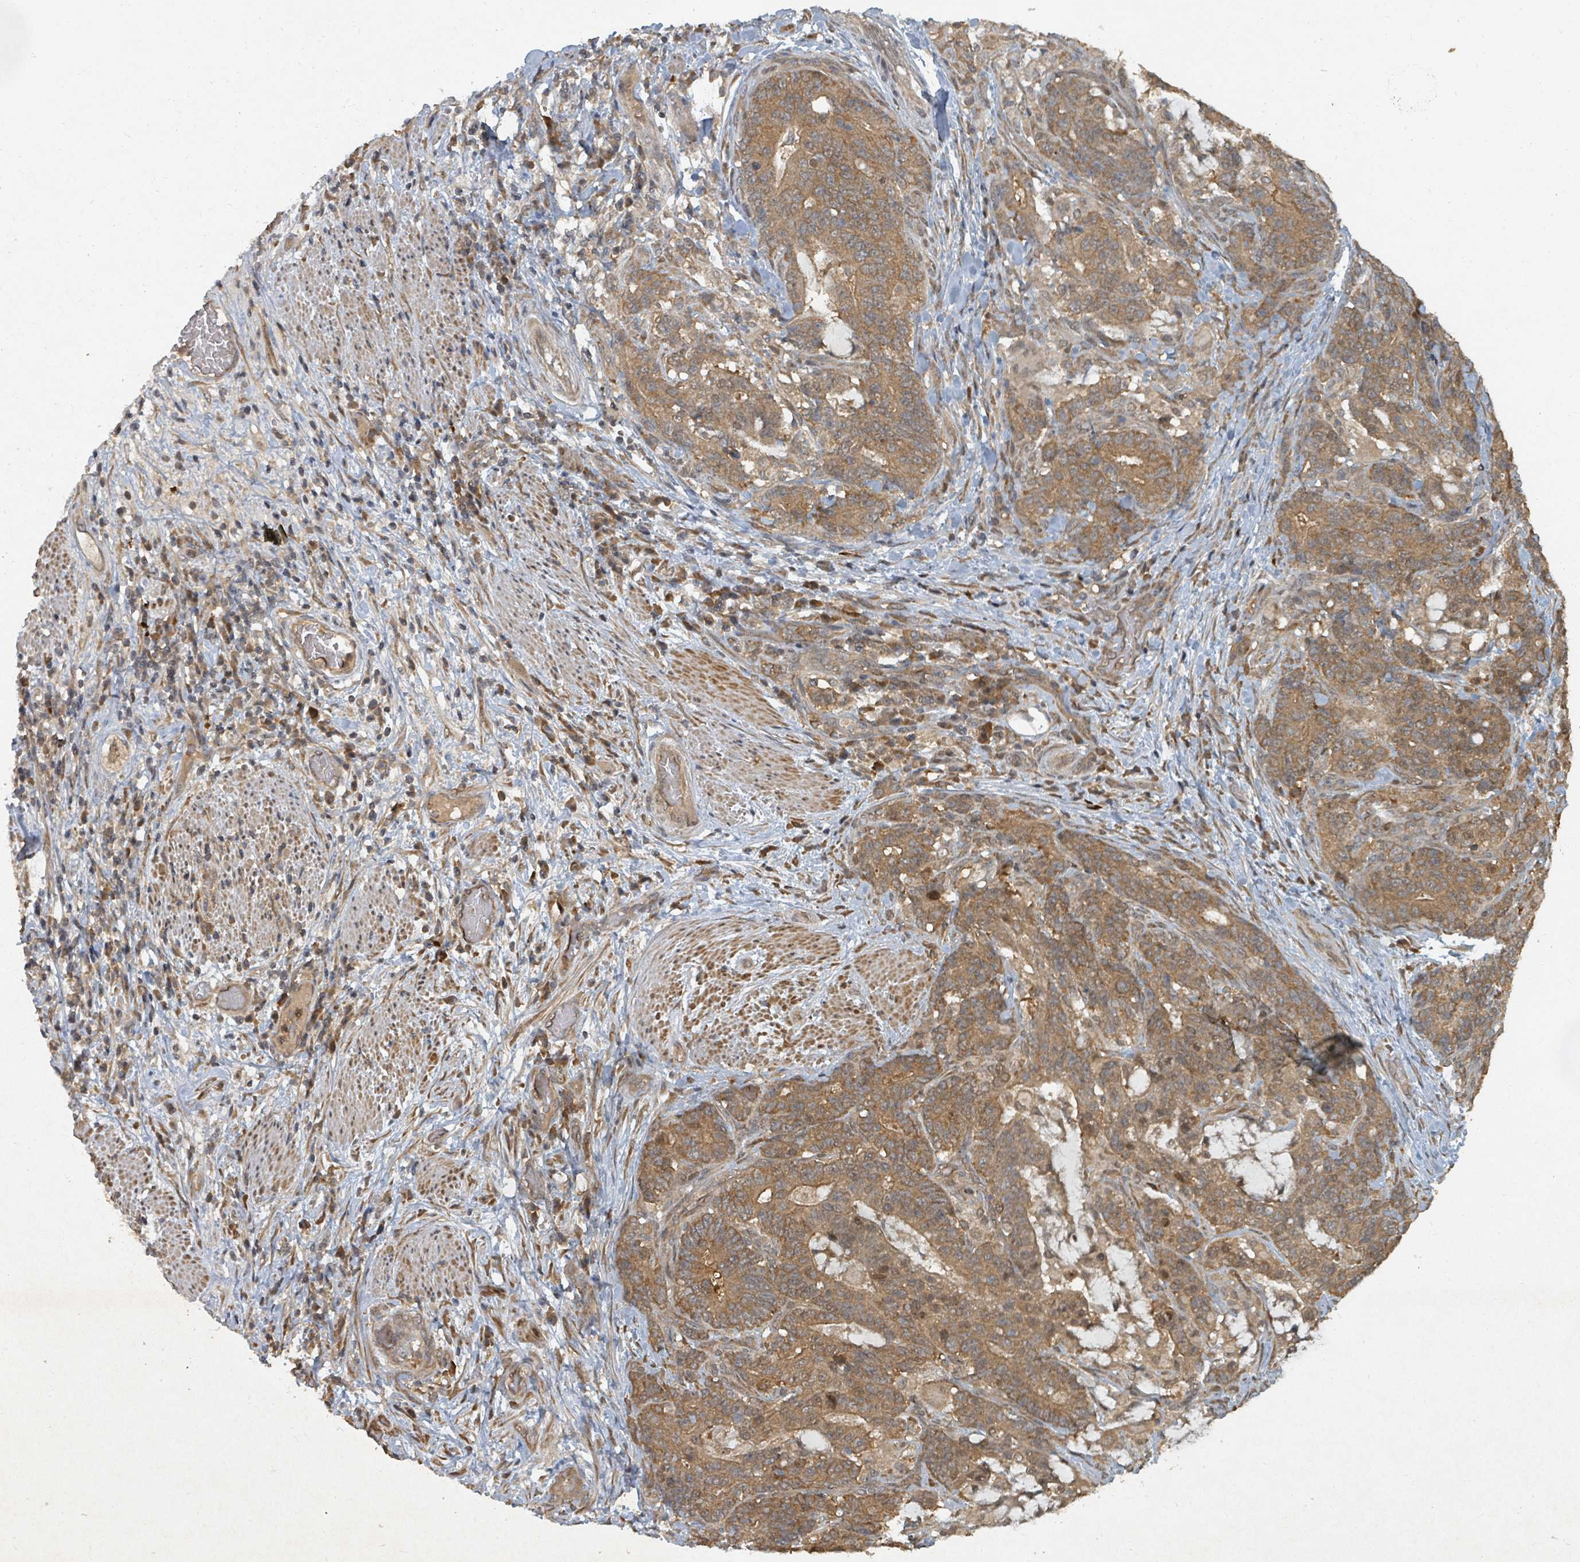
{"staining": {"intensity": "moderate", "quantity": ">75%", "location": "cytoplasmic/membranous"}, "tissue": "stomach cancer", "cell_type": "Tumor cells", "image_type": "cancer", "snomed": [{"axis": "morphology", "description": "Normal tissue, NOS"}, {"axis": "morphology", "description": "Adenocarcinoma, NOS"}, {"axis": "topography", "description": "Stomach"}], "caption": "This photomicrograph reveals stomach cancer stained with IHC to label a protein in brown. The cytoplasmic/membranous of tumor cells show moderate positivity for the protein. Nuclei are counter-stained blue.", "gene": "KDM4E", "patient": {"sex": "female", "age": 64}}